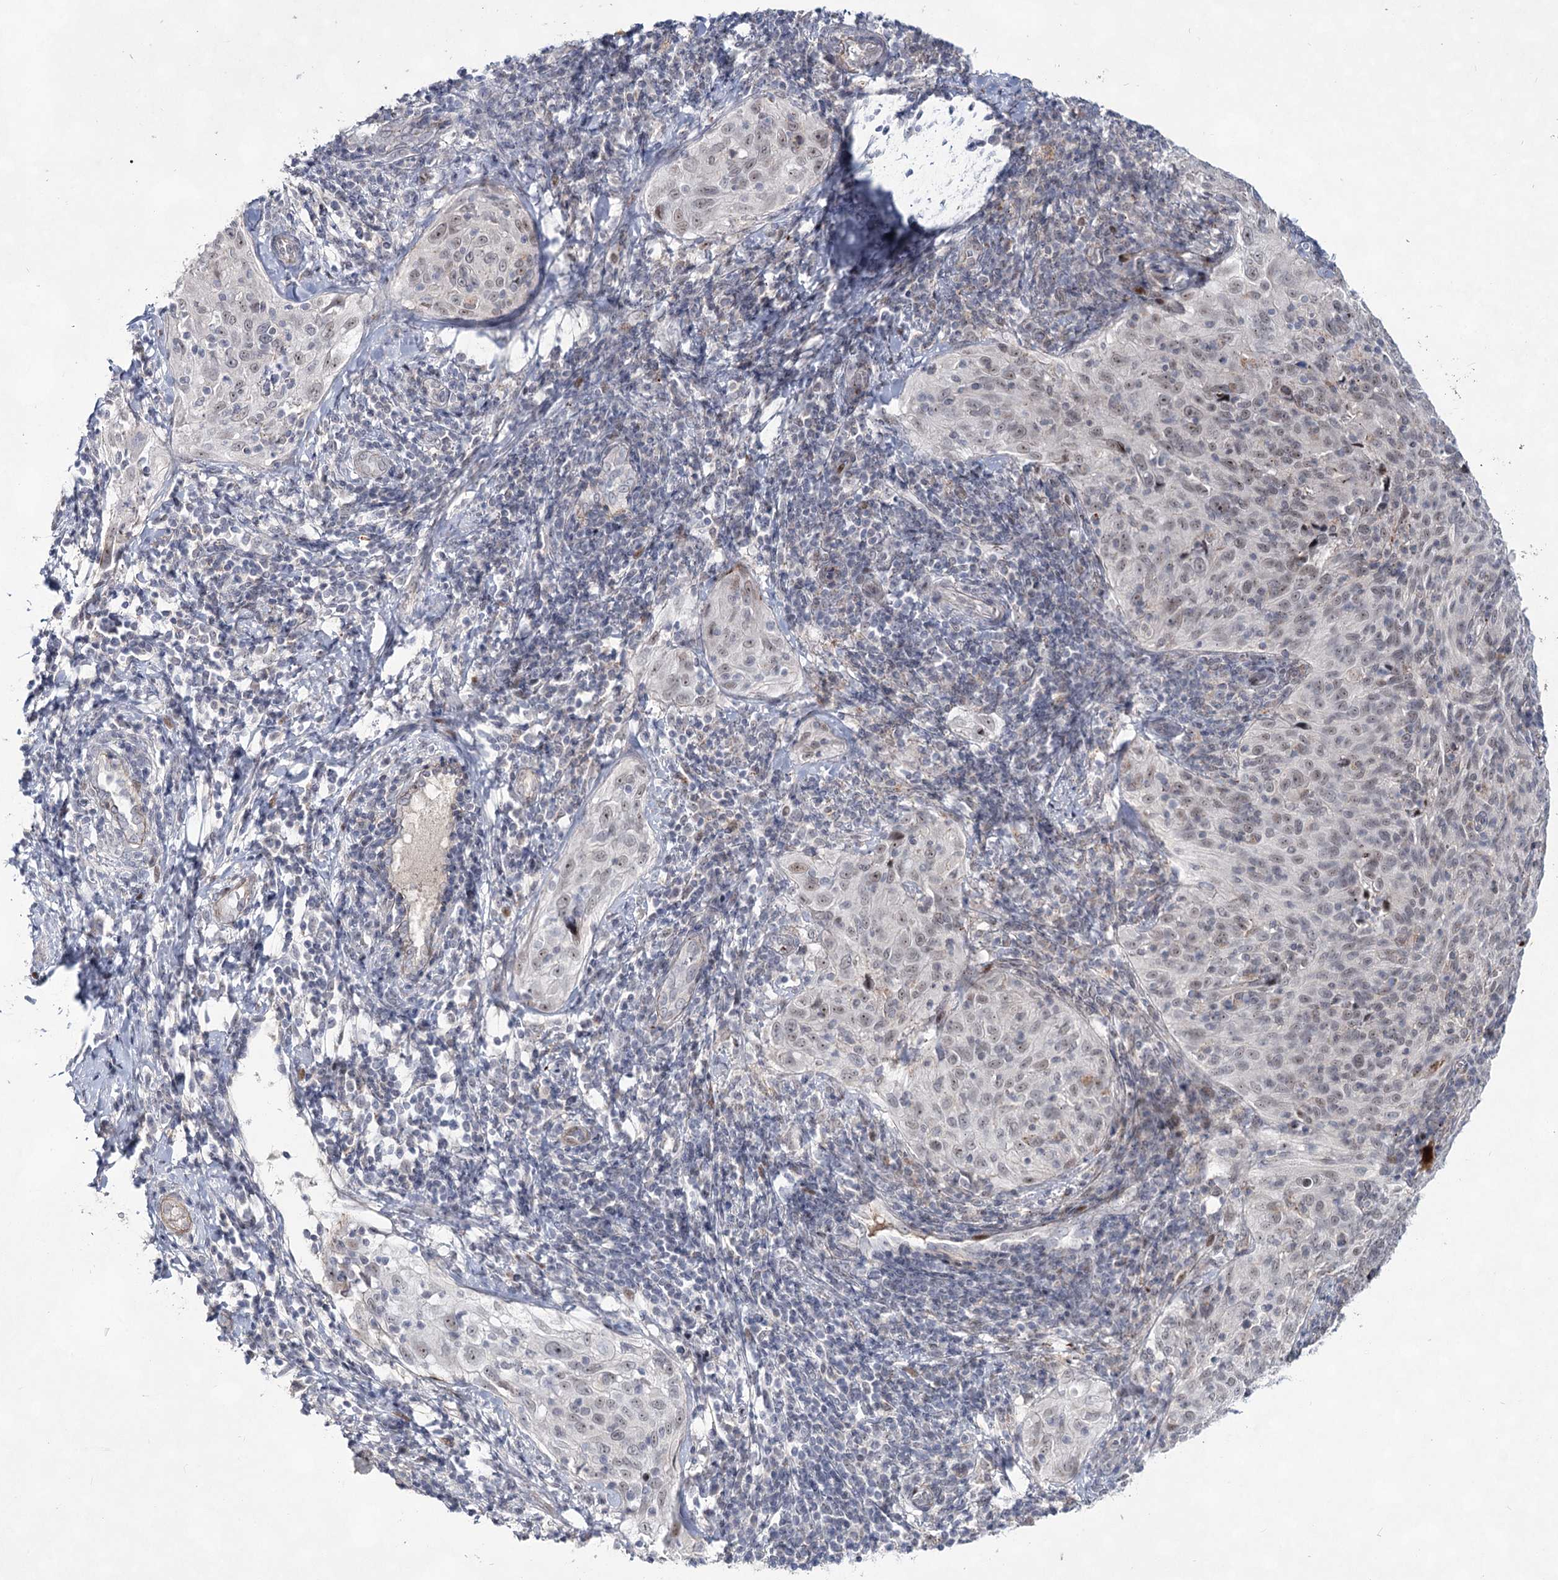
{"staining": {"intensity": "weak", "quantity": "<25%", "location": "nuclear"}, "tissue": "cervical cancer", "cell_type": "Tumor cells", "image_type": "cancer", "snomed": [{"axis": "morphology", "description": "Squamous cell carcinoma, NOS"}, {"axis": "topography", "description": "Cervix"}], "caption": "The IHC histopathology image has no significant positivity in tumor cells of cervical squamous cell carcinoma tissue.", "gene": "ATL2", "patient": {"sex": "female", "age": 31}}